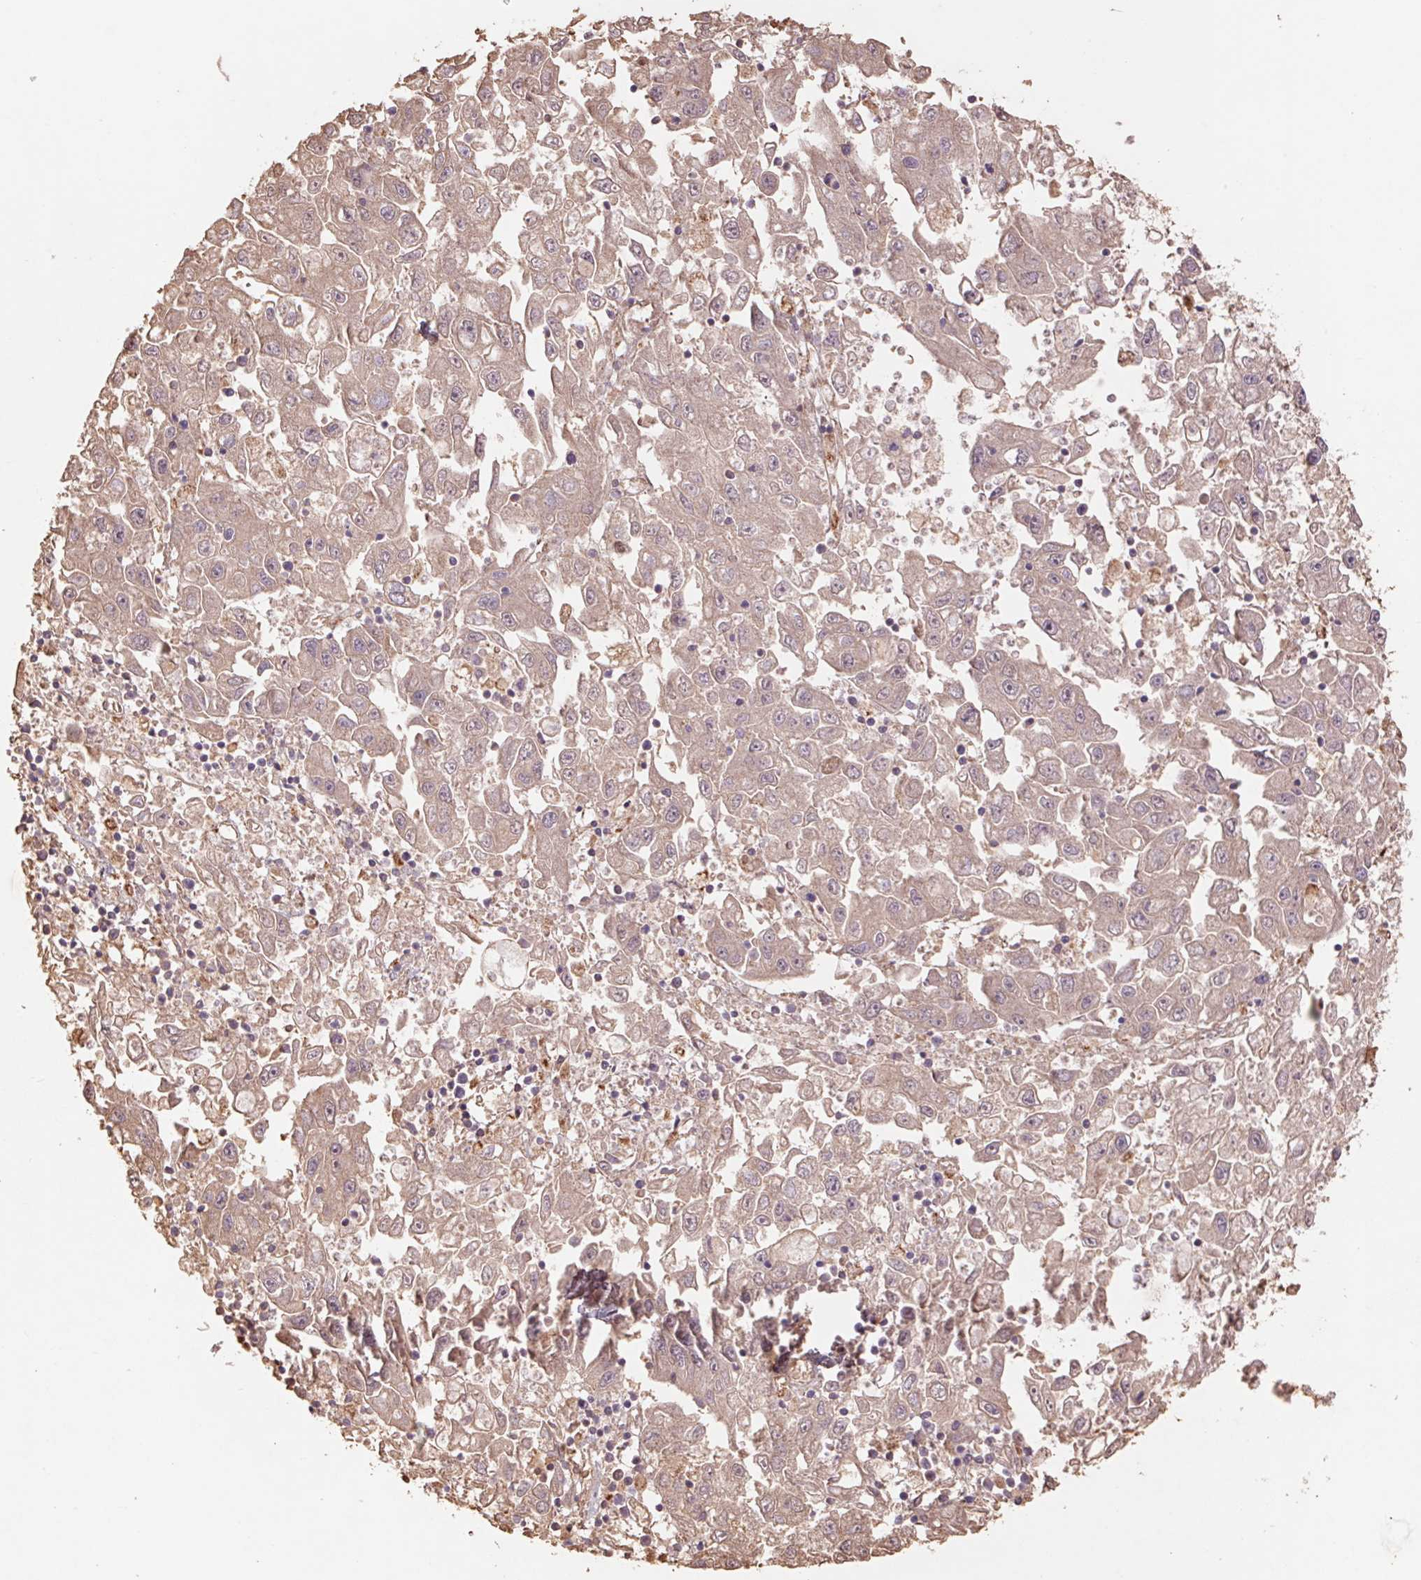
{"staining": {"intensity": "weak", "quantity": ">75%", "location": "cytoplasmic/membranous"}, "tissue": "endometrial cancer", "cell_type": "Tumor cells", "image_type": "cancer", "snomed": [{"axis": "morphology", "description": "Adenocarcinoma, NOS"}, {"axis": "topography", "description": "Uterus"}], "caption": "The immunohistochemical stain shows weak cytoplasmic/membranous expression in tumor cells of adenocarcinoma (endometrial) tissue. (DAB (3,3'-diaminobenzidine) IHC, brown staining for protein, blue staining for nuclei).", "gene": "GRM2", "patient": {"sex": "female", "age": 62}}